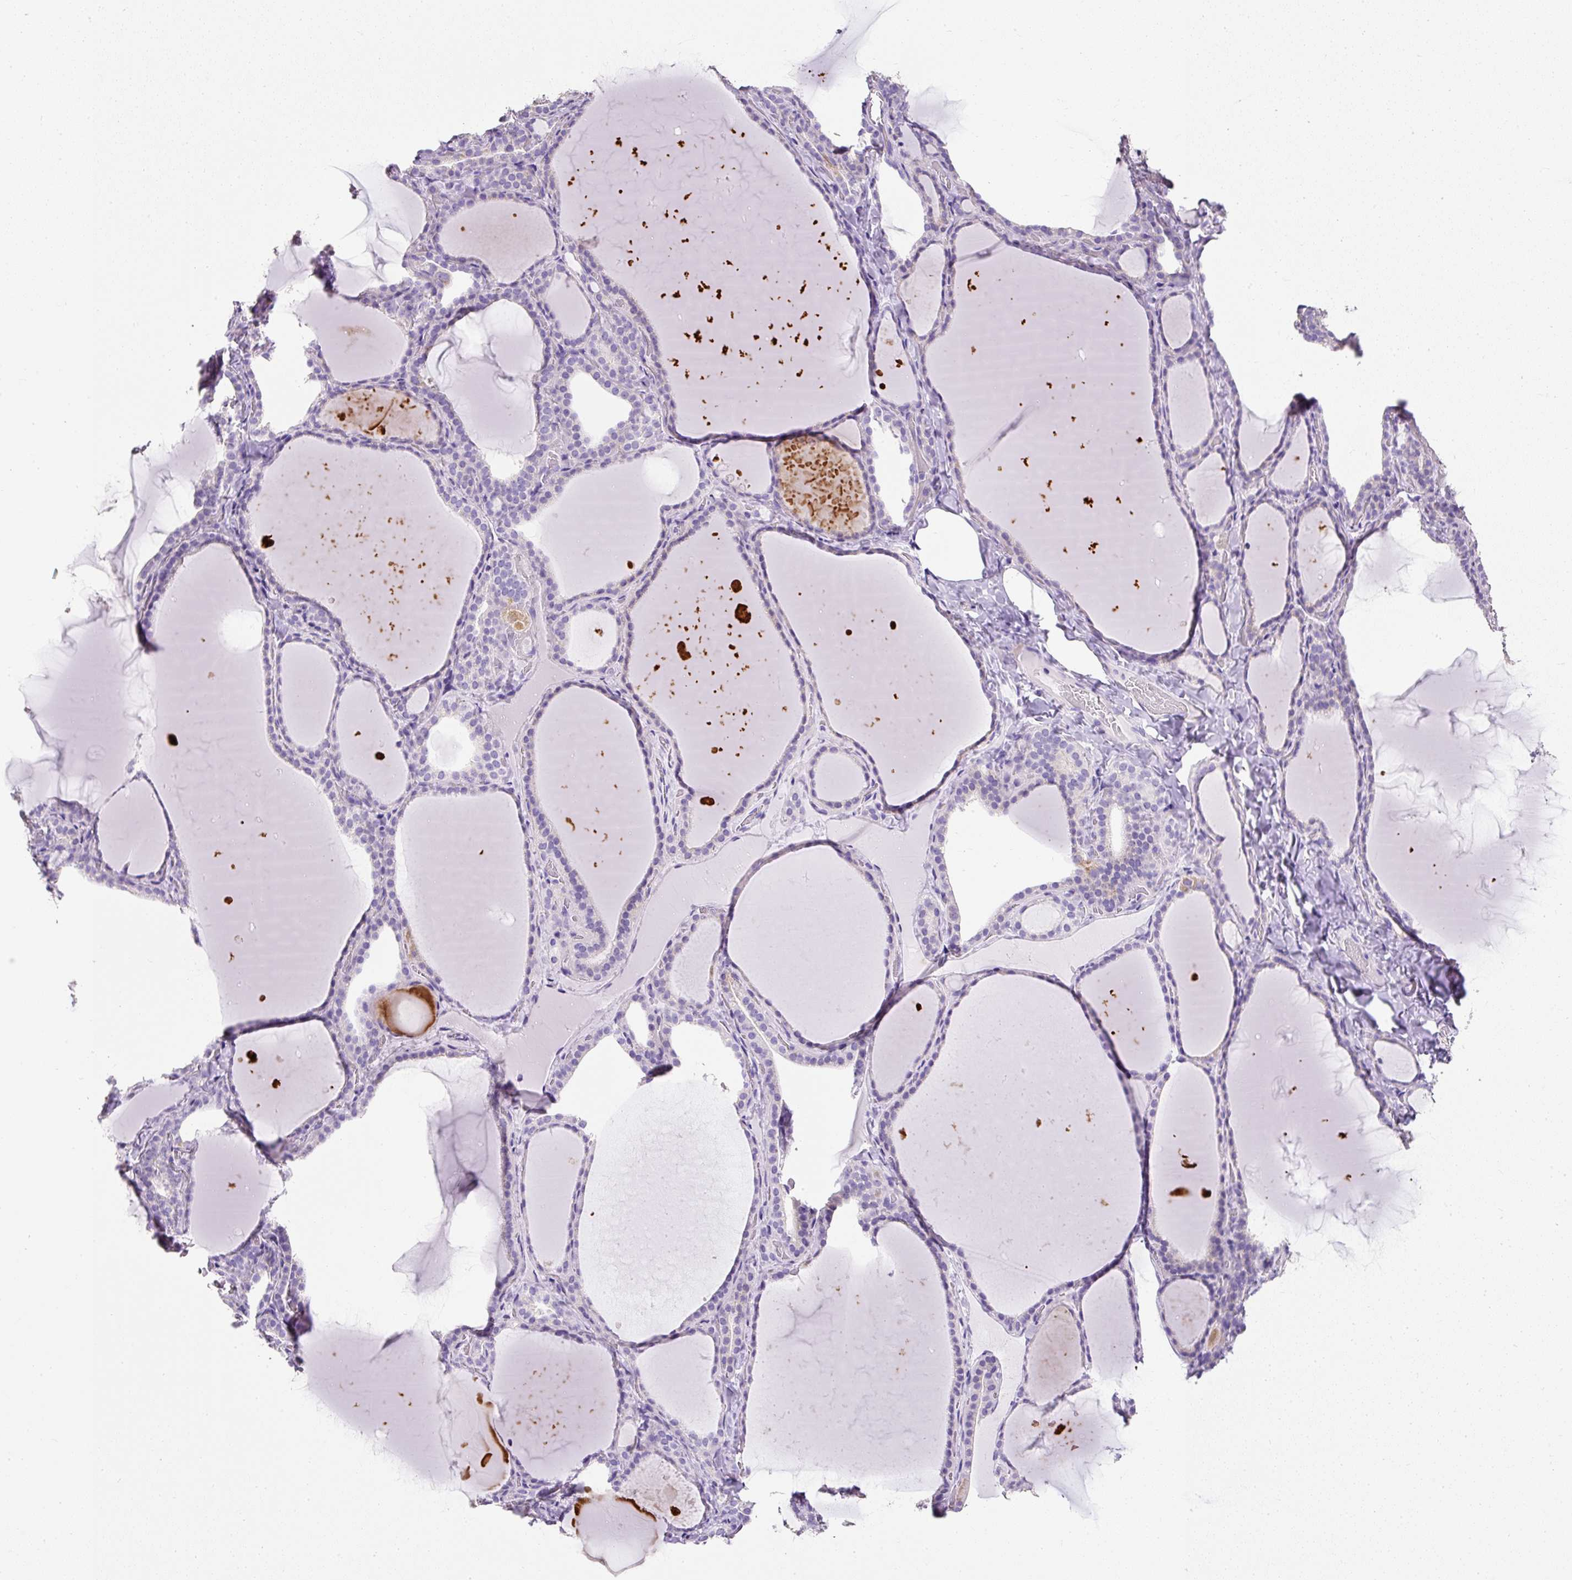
{"staining": {"intensity": "negative", "quantity": "none", "location": "none"}, "tissue": "thyroid gland", "cell_type": "Glandular cells", "image_type": "normal", "snomed": [{"axis": "morphology", "description": "Normal tissue, NOS"}, {"axis": "topography", "description": "Thyroid gland"}], "caption": "DAB immunohistochemical staining of normal thyroid gland exhibits no significant expression in glandular cells. (Immunohistochemistry, brightfield microscopy, high magnification).", "gene": "C2CD4C", "patient": {"sex": "female", "age": 22}}